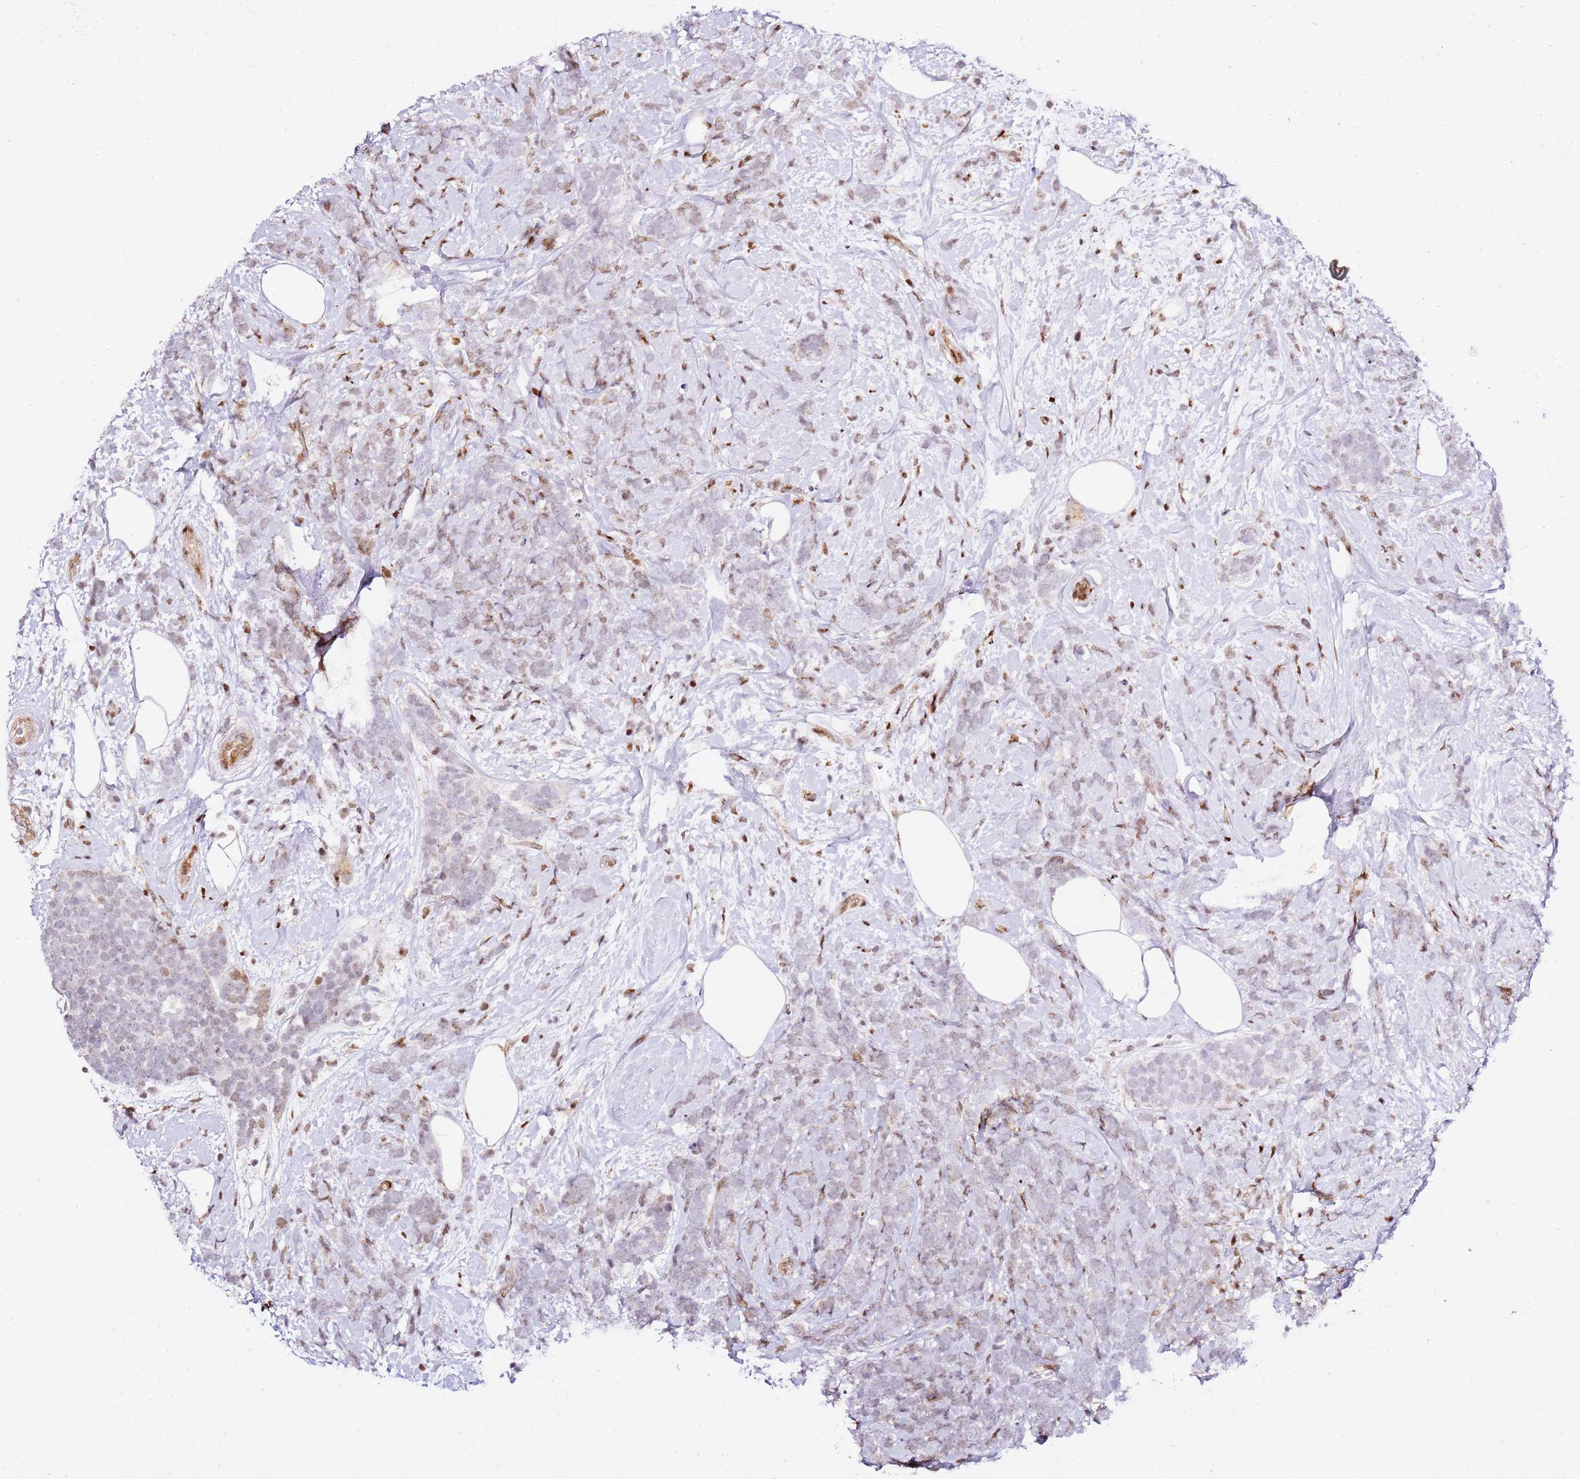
{"staining": {"intensity": "weak", "quantity": "25%-75%", "location": "cytoplasmic/membranous"}, "tissue": "breast cancer", "cell_type": "Tumor cells", "image_type": "cancer", "snomed": [{"axis": "morphology", "description": "Lobular carcinoma"}, {"axis": "topography", "description": "Breast"}], "caption": "The histopathology image demonstrates staining of breast lobular carcinoma, revealing weak cytoplasmic/membranous protein staining (brown color) within tumor cells.", "gene": "GBP2", "patient": {"sex": "female", "age": 58}}